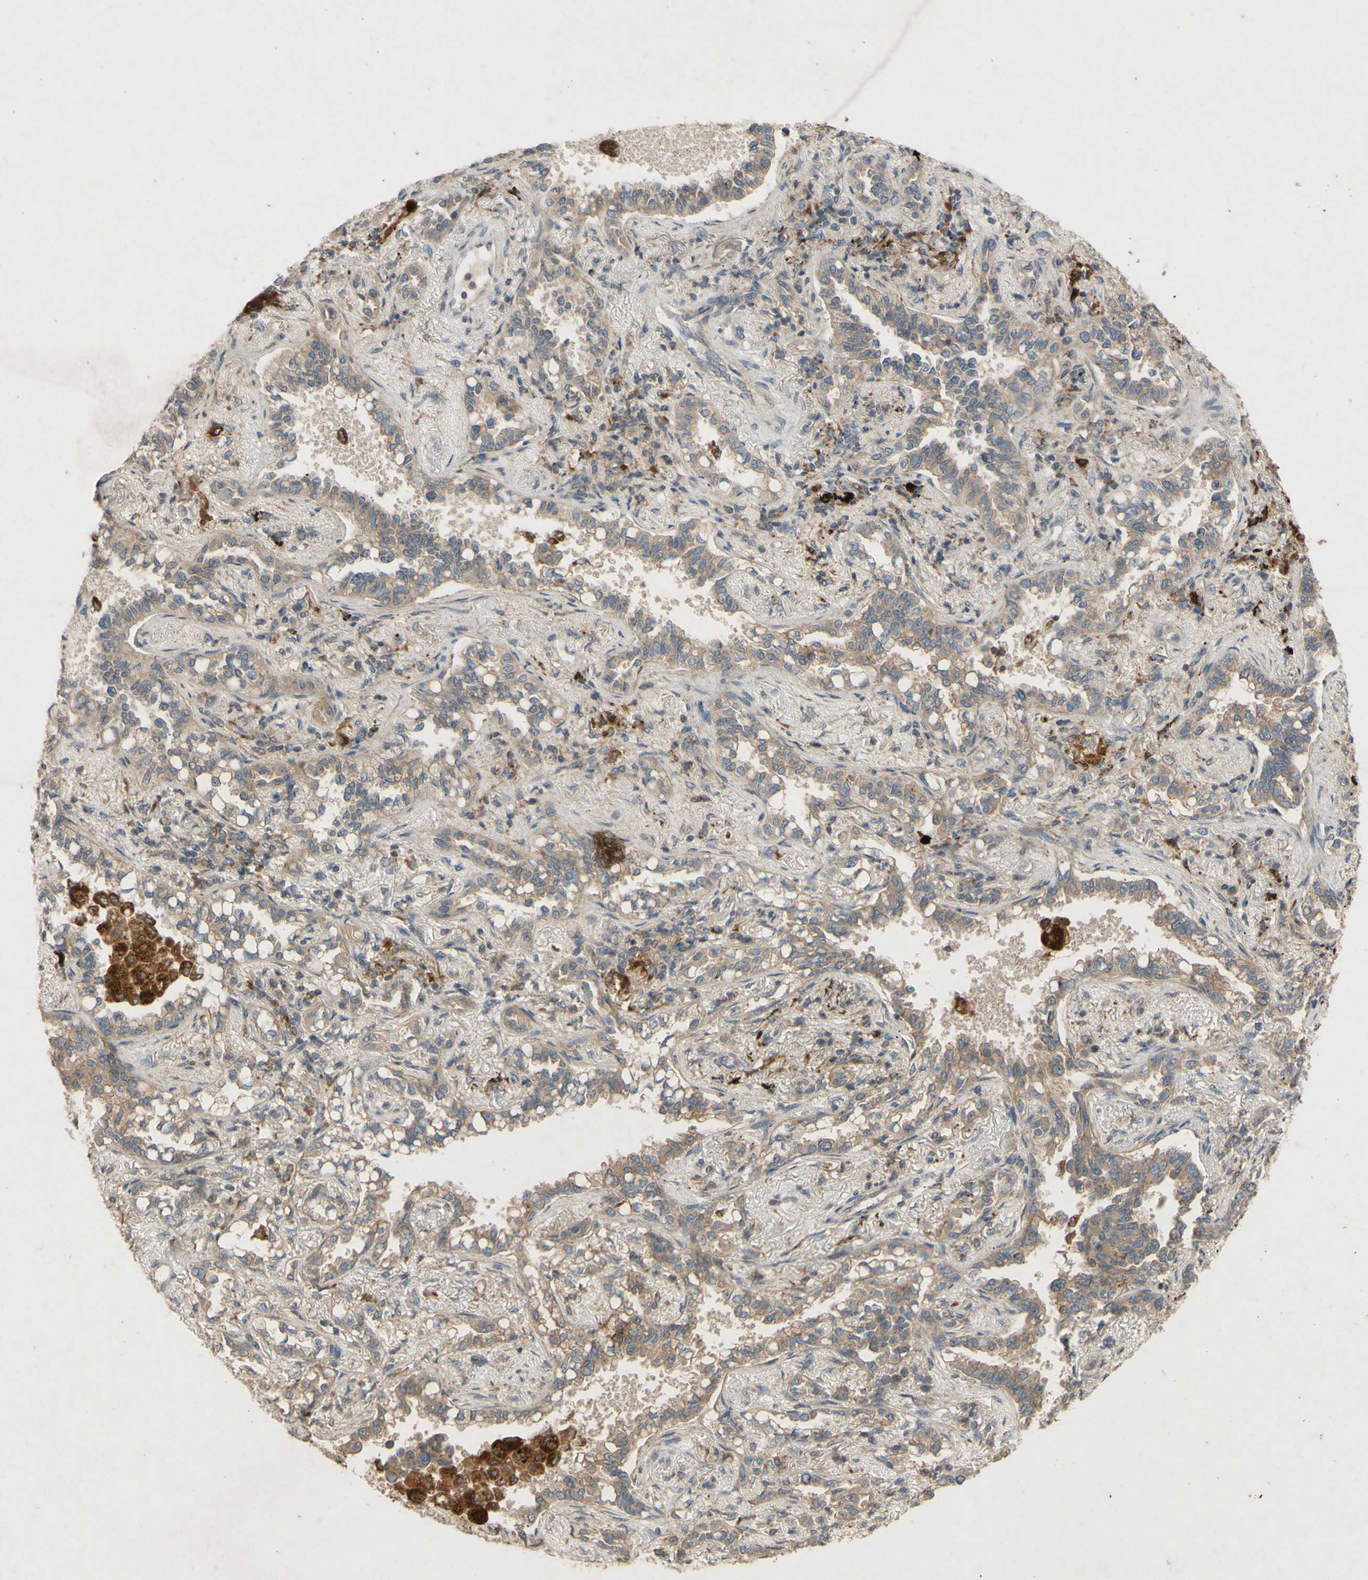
{"staining": {"intensity": "weak", "quantity": ">75%", "location": "cytoplasmic/membranous"}, "tissue": "lung cancer", "cell_type": "Tumor cells", "image_type": "cancer", "snomed": [{"axis": "morphology", "description": "Normal tissue, NOS"}, {"axis": "morphology", "description": "Adenocarcinoma, NOS"}, {"axis": "topography", "description": "Lung"}], "caption": "There is low levels of weak cytoplasmic/membranous staining in tumor cells of adenocarcinoma (lung), as demonstrated by immunohistochemical staining (brown color).", "gene": "ATP6V1F", "patient": {"sex": "male", "age": 59}}